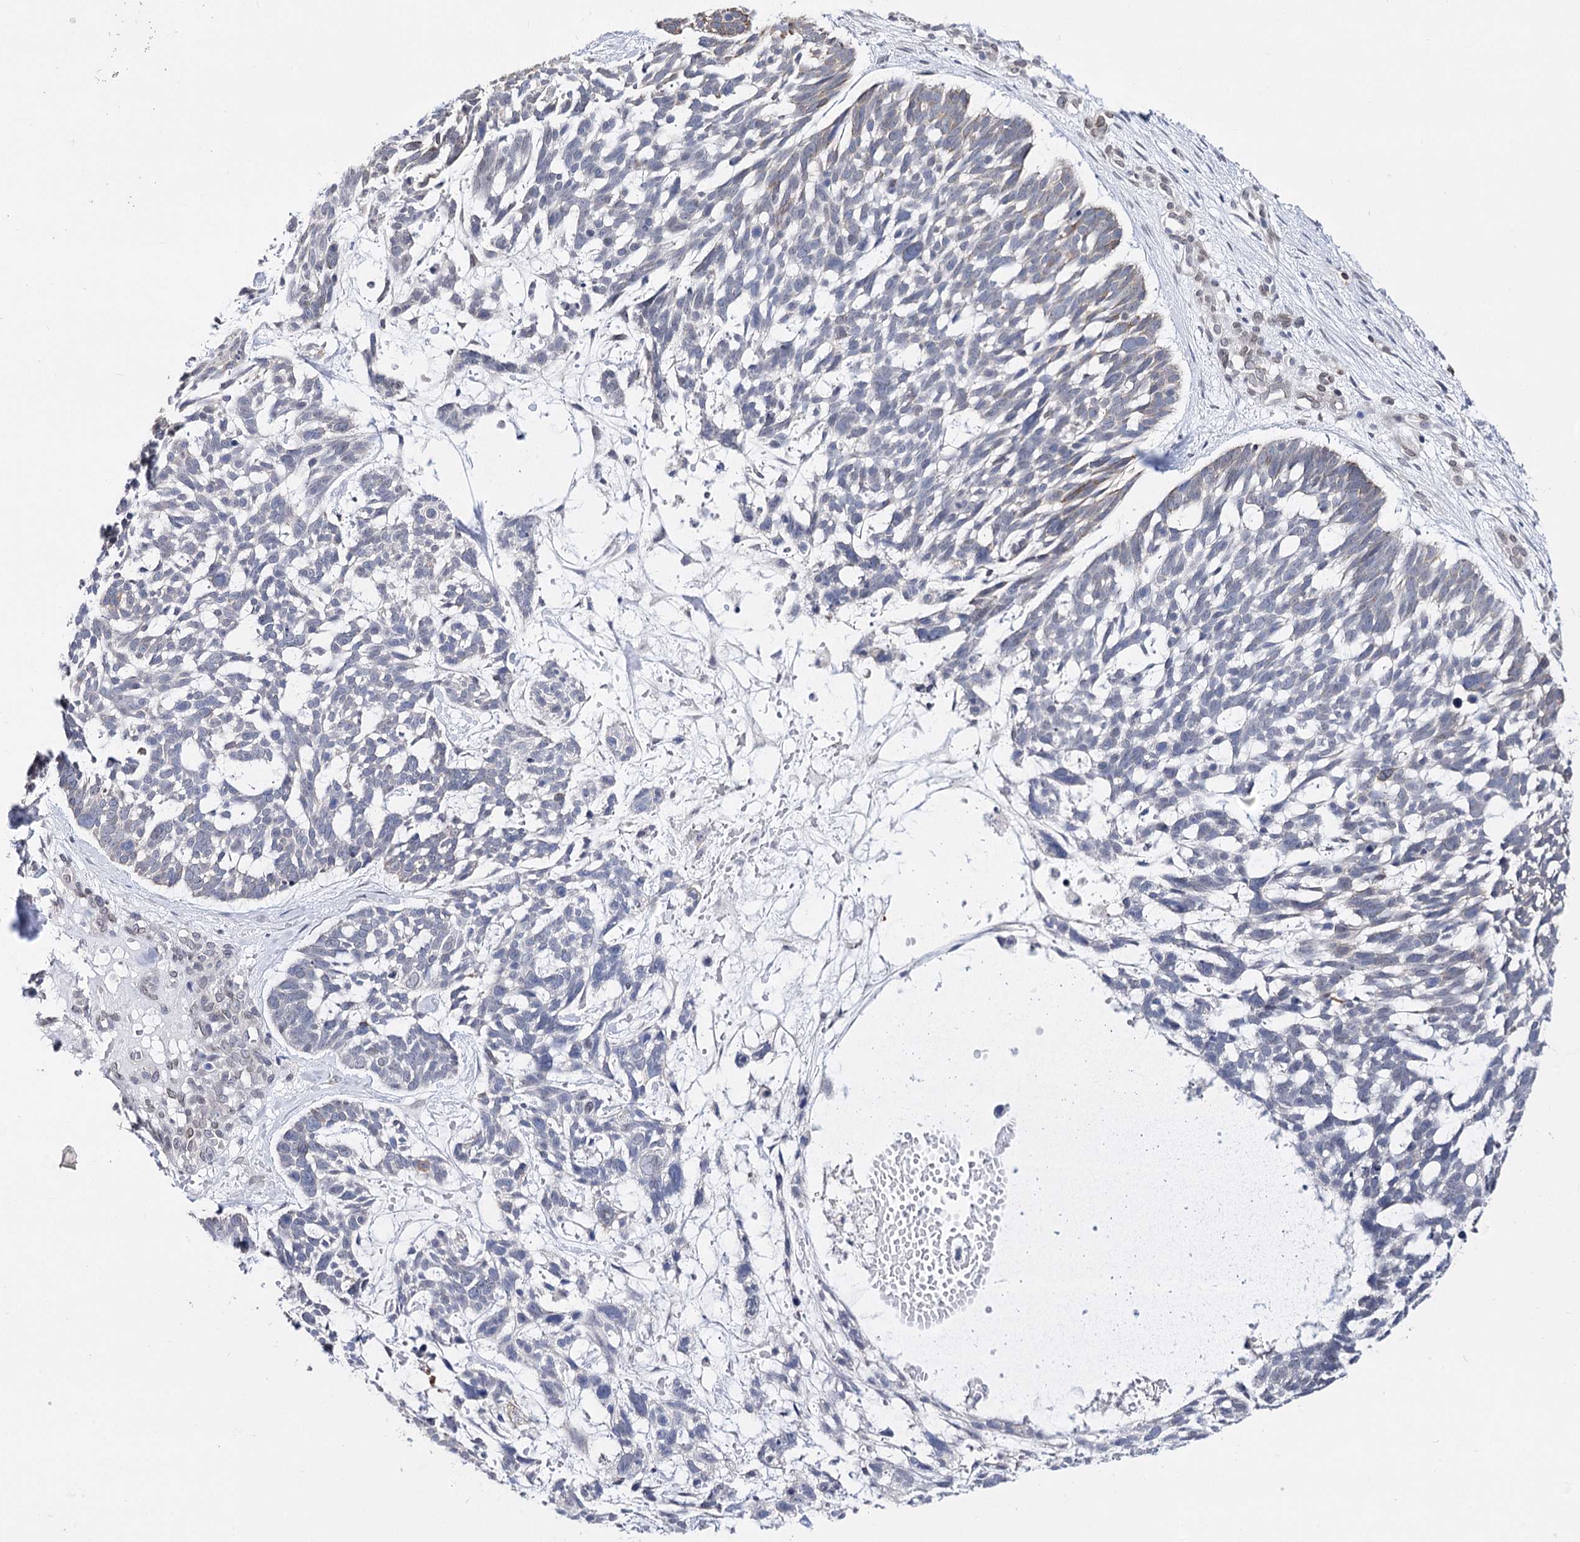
{"staining": {"intensity": "negative", "quantity": "none", "location": "none"}, "tissue": "skin cancer", "cell_type": "Tumor cells", "image_type": "cancer", "snomed": [{"axis": "morphology", "description": "Basal cell carcinoma"}, {"axis": "topography", "description": "Skin"}], "caption": "Immunohistochemistry (IHC) histopathology image of neoplastic tissue: skin basal cell carcinoma stained with DAB (3,3'-diaminobenzidine) exhibits no significant protein expression in tumor cells.", "gene": "TMEM201", "patient": {"sex": "male", "age": 88}}